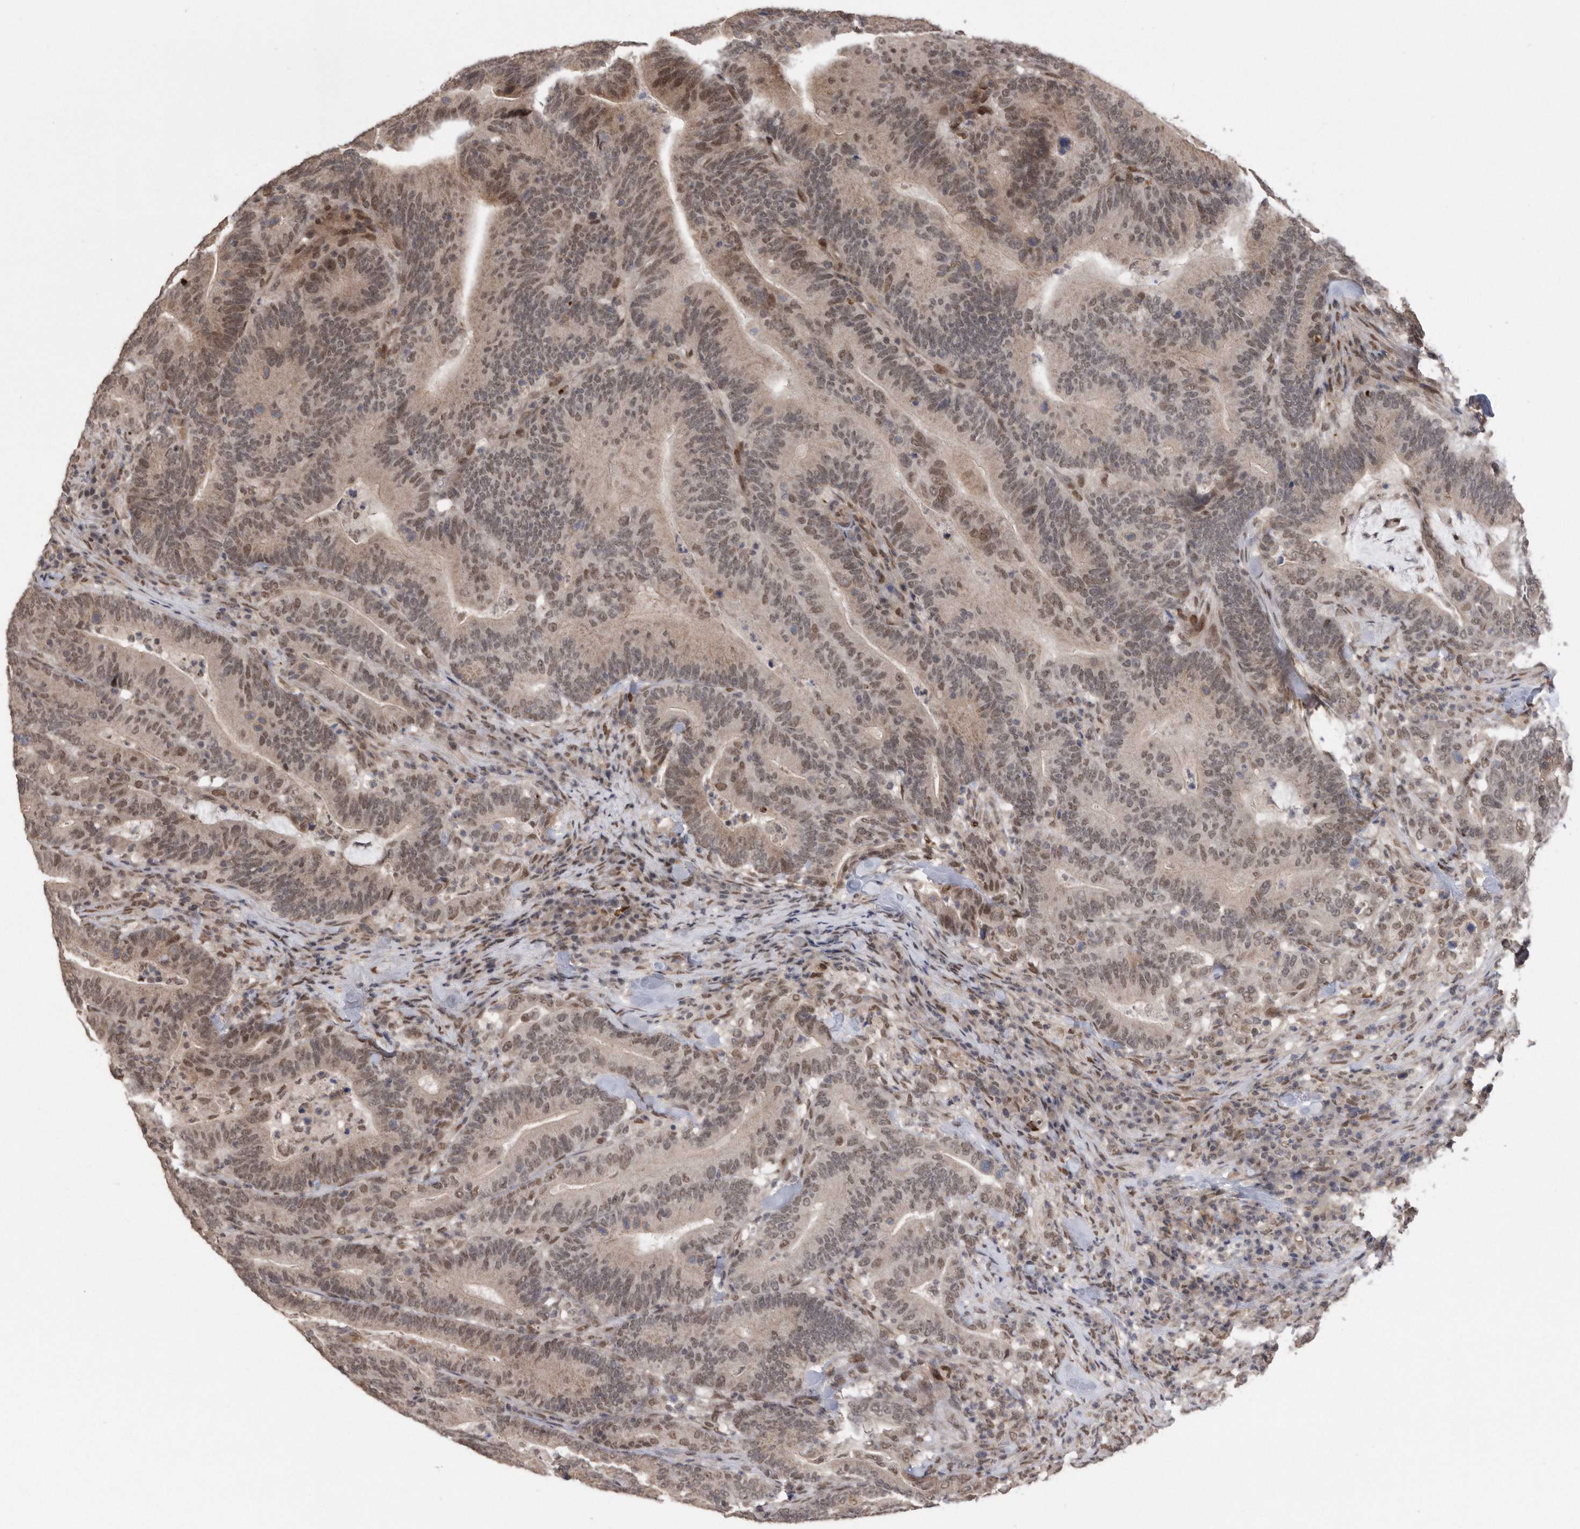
{"staining": {"intensity": "moderate", "quantity": ">75%", "location": "nuclear"}, "tissue": "colorectal cancer", "cell_type": "Tumor cells", "image_type": "cancer", "snomed": [{"axis": "morphology", "description": "Adenocarcinoma, NOS"}, {"axis": "topography", "description": "Colon"}], "caption": "A high-resolution micrograph shows IHC staining of adenocarcinoma (colorectal), which shows moderate nuclear expression in about >75% of tumor cells.", "gene": "TDRD3", "patient": {"sex": "female", "age": 66}}